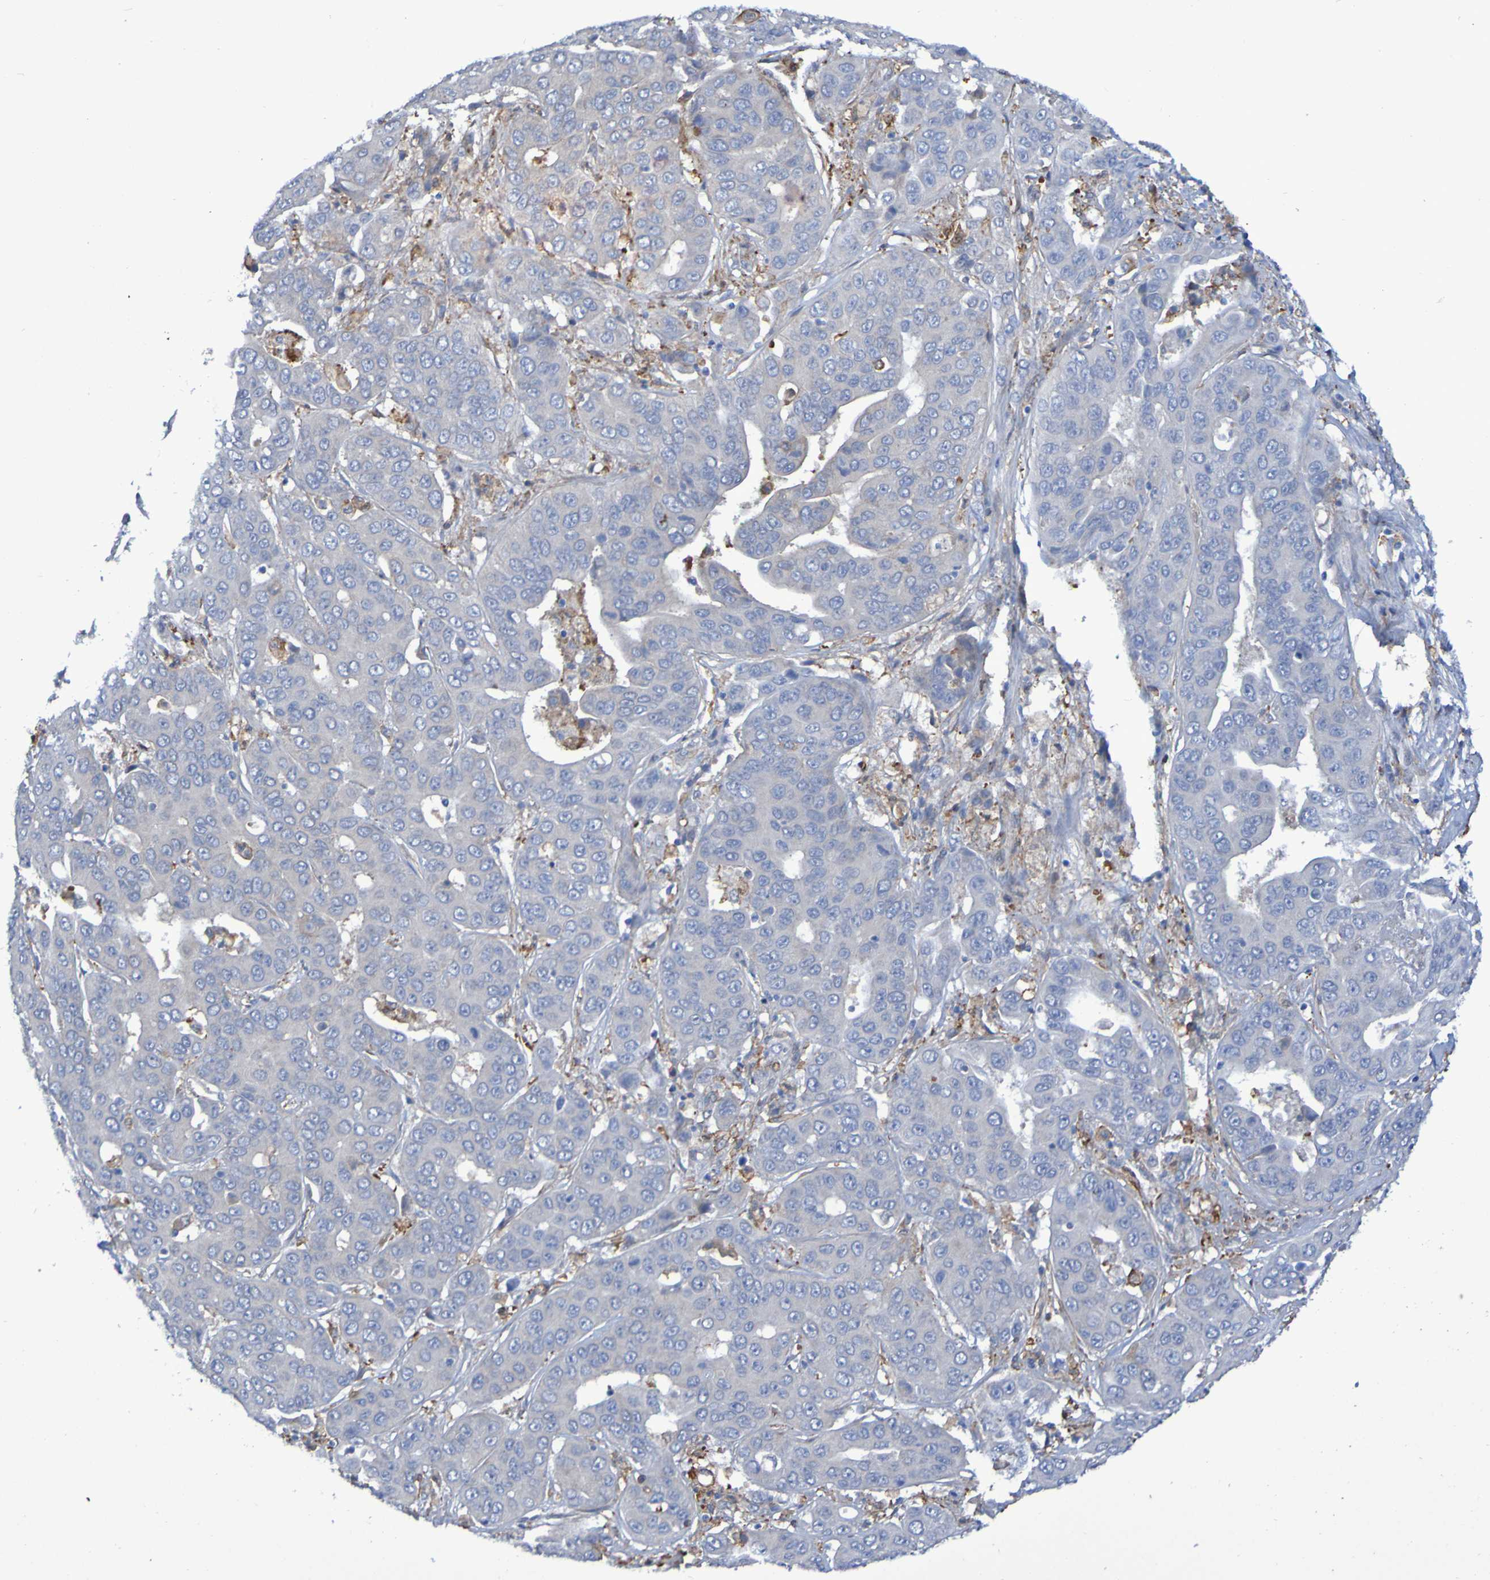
{"staining": {"intensity": "negative", "quantity": "none", "location": "none"}, "tissue": "liver cancer", "cell_type": "Tumor cells", "image_type": "cancer", "snomed": [{"axis": "morphology", "description": "Cholangiocarcinoma"}, {"axis": "topography", "description": "Liver"}], "caption": "This micrograph is of liver cancer (cholangiocarcinoma) stained with immunohistochemistry (IHC) to label a protein in brown with the nuclei are counter-stained blue. There is no positivity in tumor cells.", "gene": "SCRG1", "patient": {"sex": "female", "age": 52}}